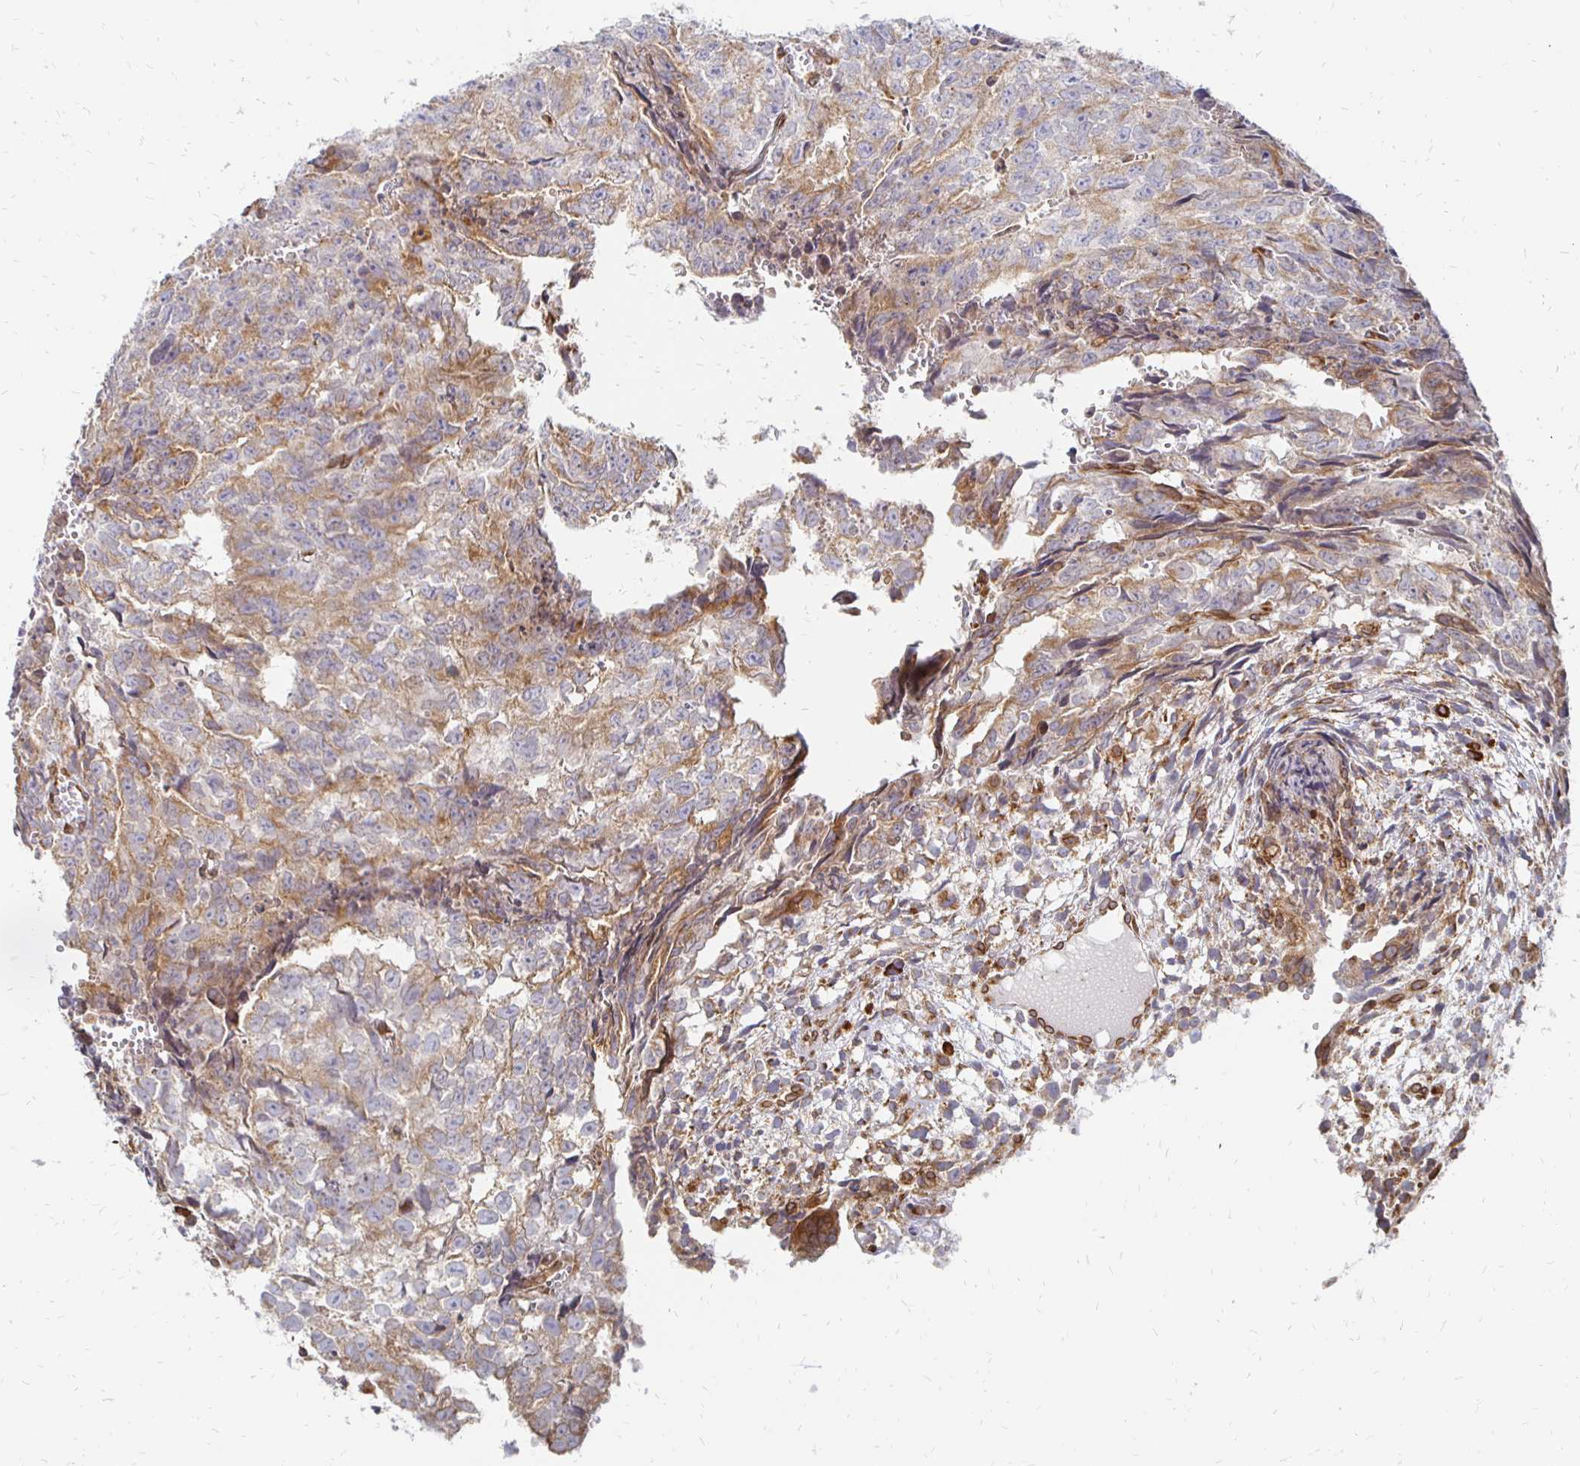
{"staining": {"intensity": "moderate", "quantity": "25%-75%", "location": "cytoplasmic/membranous"}, "tissue": "testis cancer", "cell_type": "Tumor cells", "image_type": "cancer", "snomed": [{"axis": "morphology", "description": "Carcinoma, Embryonal, NOS"}, {"axis": "morphology", "description": "Teratoma, malignant, NOS"}, {"axis": "topography", "description": "Testis"}], "caption": "There is medium levels of moderate cytoplasmic/membranous positivity in tumor cells of testis embryonal carcinoma, as demonstrated by immunohistochemical staining (brown color).", "gene": "PELI3", "patient": {"sex": "male", "age": 24}}